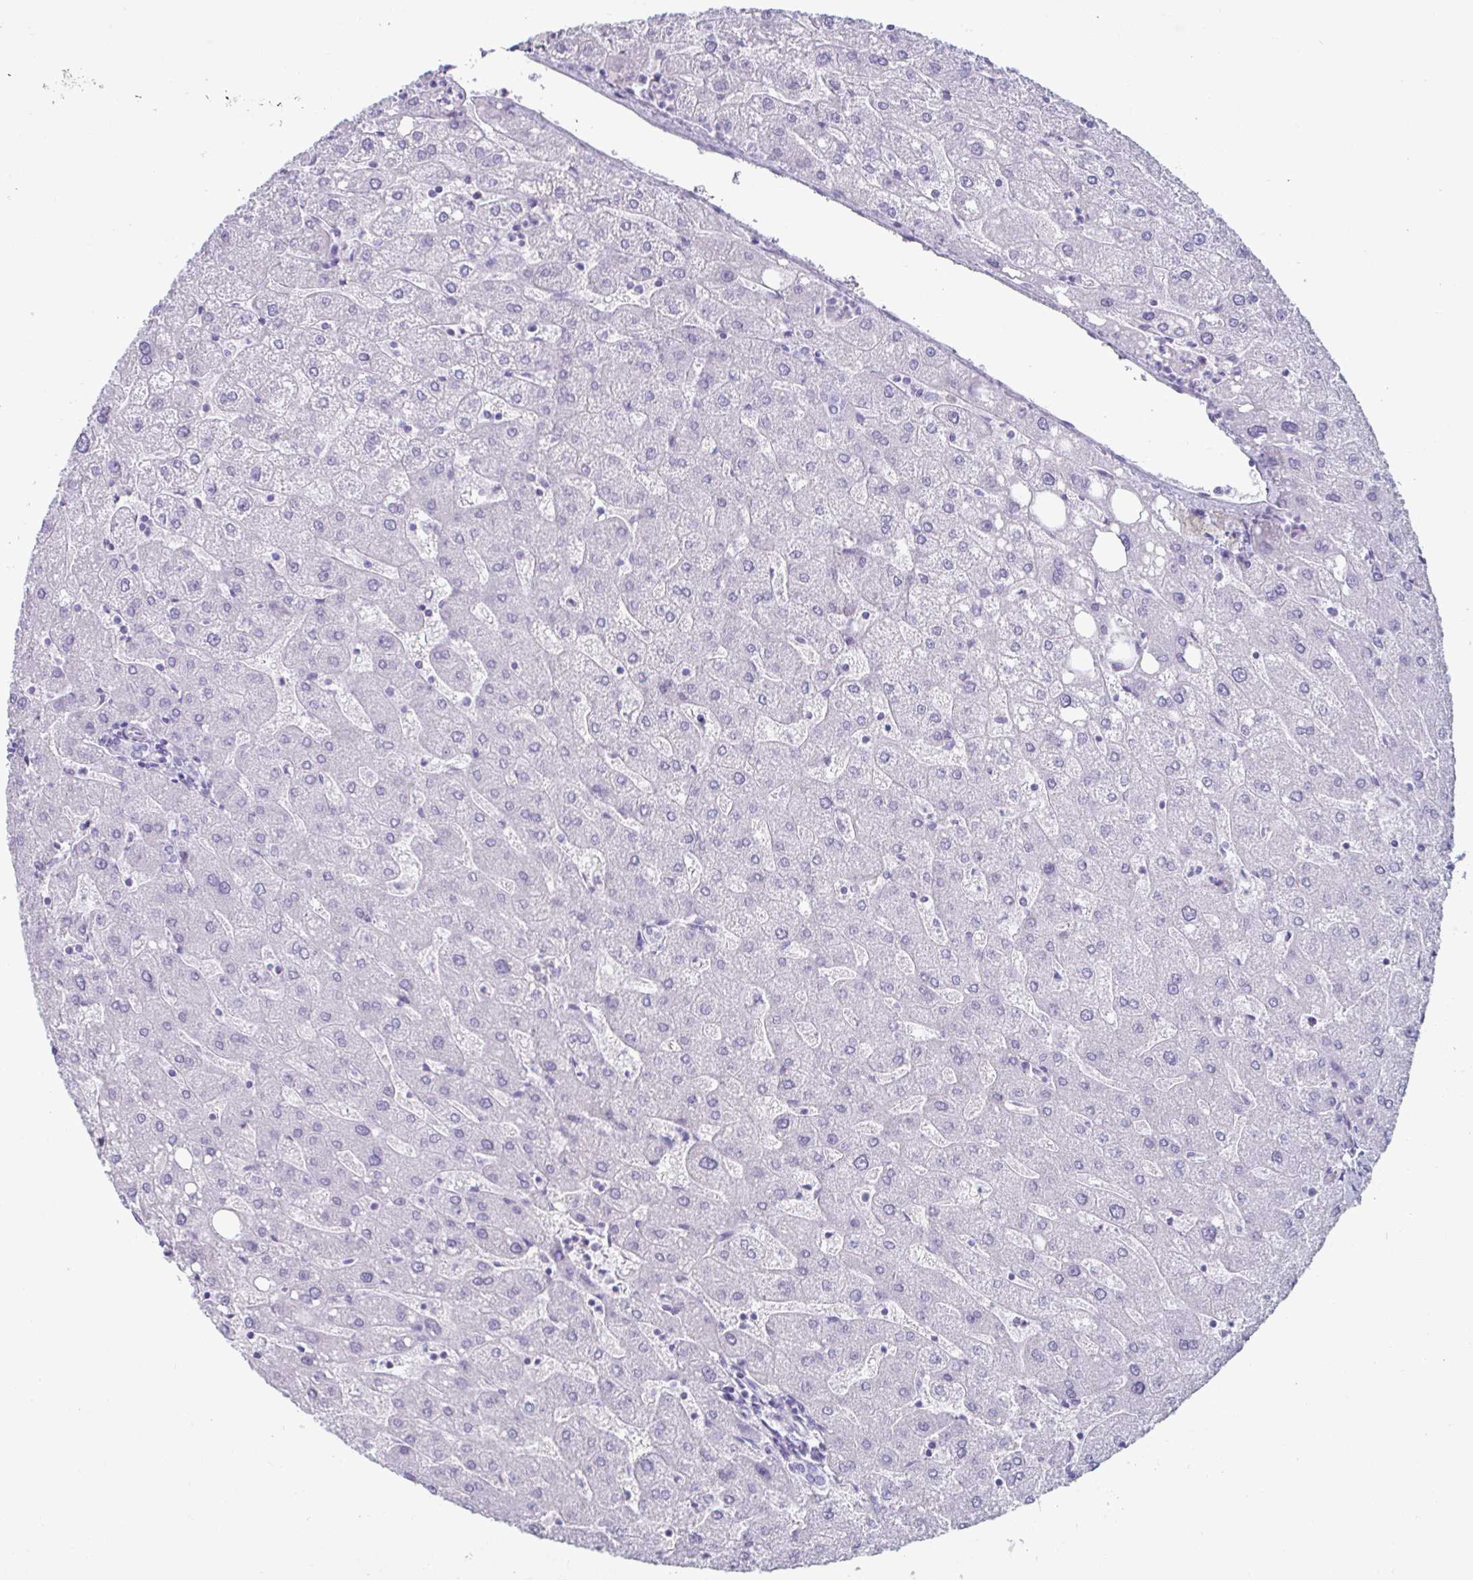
{"staining": {"intensity": "negative", "quantity": "none", "location": "none"}, "tissue": "liver", "cell_type": "Cholangiocytes", "image_type": "normal", "snomed": [{"axis": "morphology", "description": "Normal tissue, NOS"}, {"axis": "topography", "description": "Liver"}], "caption": "Immunohistochemistry micrograph of benign liver stained for a protein (brown), which exhibits no positivity in cholangiocytes. The staining was performed using DAB to visualize the protein expression in brown, while the nuclei were stained in blue with hematoxylin (Magnification: 20x).", "gene": "CREG2", "patient": {"sex": "male", "age": 67}}